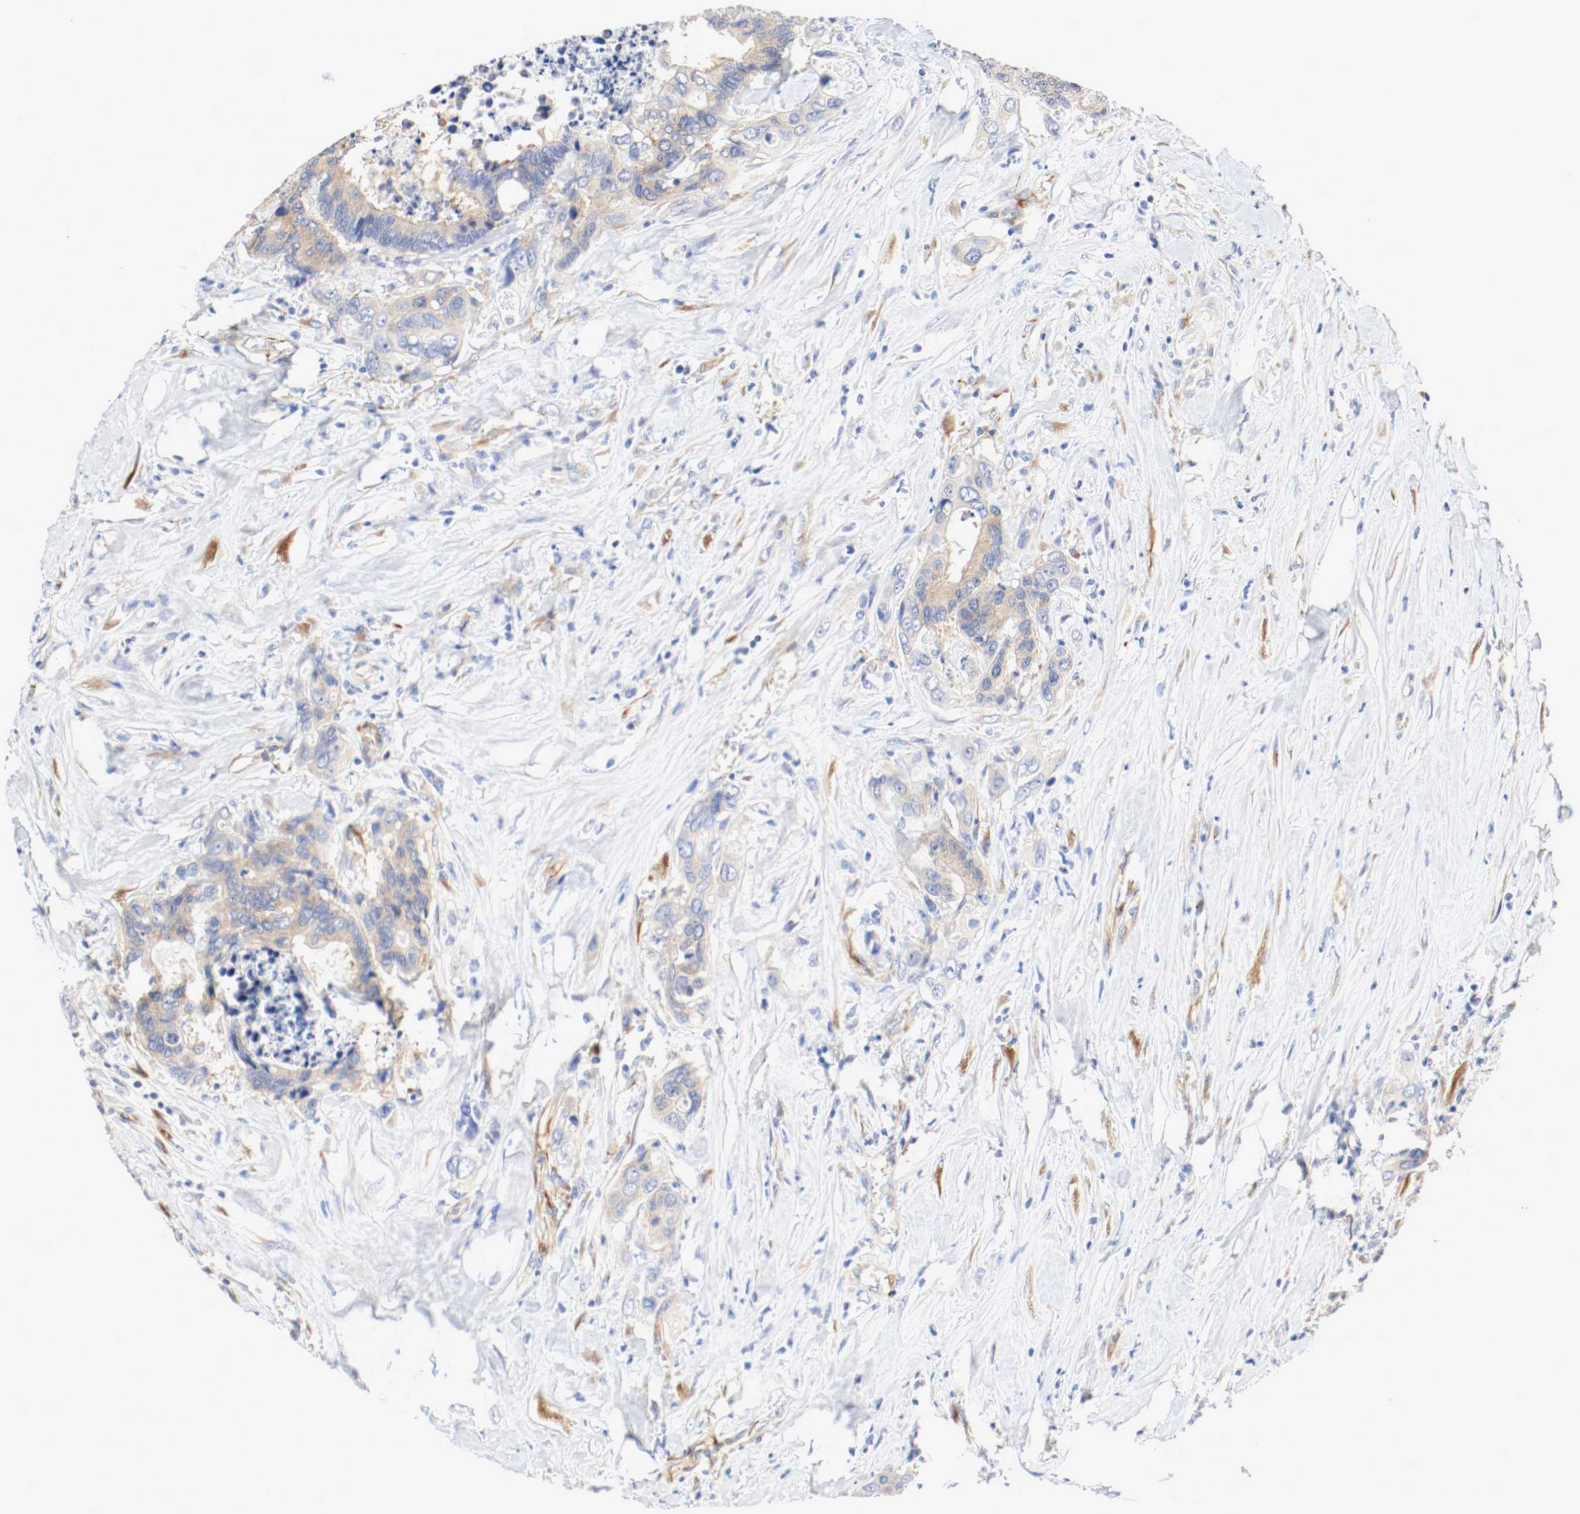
{"staining": {"intensity": "moderate", "quantity": ">75%", "location": "cytoplasmic/membranous"}, "tissue": "colorectal cancer", "cell_type": "Tumor cells", "image_type": "cancer", "snomed": [{"axis": "morphology", "description": "Adenocarcinoma, NOS"}, {"axis": "topography", "description": "Rectum"}], "caption": "This is a micrograph of immunohistochemistry staining of colorectal cancer, which shows moderate expression in the cytoplasmic/membranous of tumor cells.", "gene": "GIT1", "patient": {"sex": "male", "age": 55}}